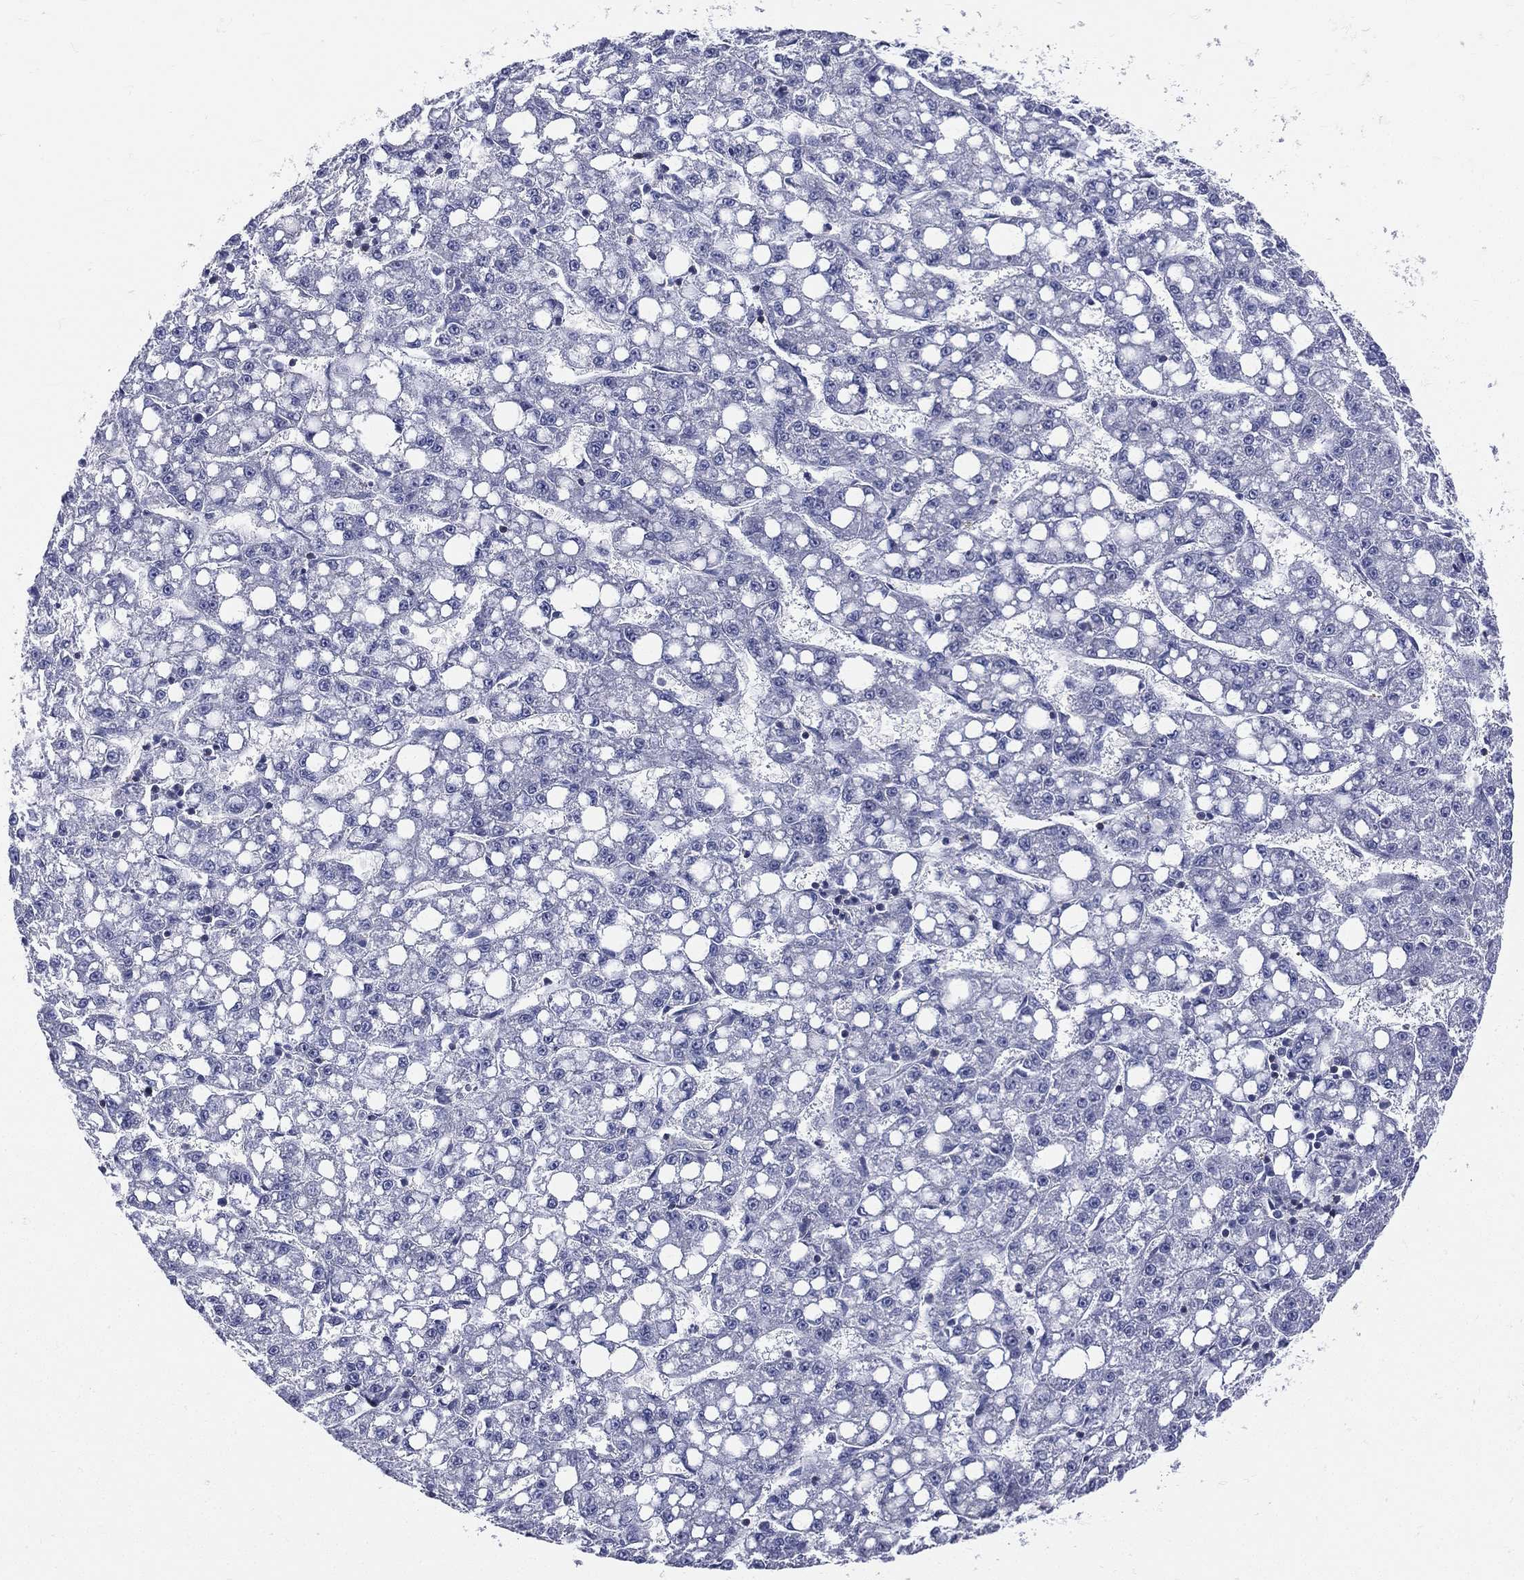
{"staining": {"intensity": "negative", "quantity": "none", "location": "none"}, "tissue": "liver cancer", "cell_type": "Tumor cells", "image_type": "cancer", "snomed": [{"axis": "morphology", "description": "Carcinoma, Hepatocellular, NOS"}, {"axis": "topography", "description": "Liver"}], "caption": "DAB (3,3'-diaminobenzidine) immunohistochemical staining of human hepatocellular carcinoma (liver) exhibits no significant positivity in tumor cells. Nuclei are stained in blue.", "gene": "ETNPPL", "patient": {"sex": "female", "age": 65}}